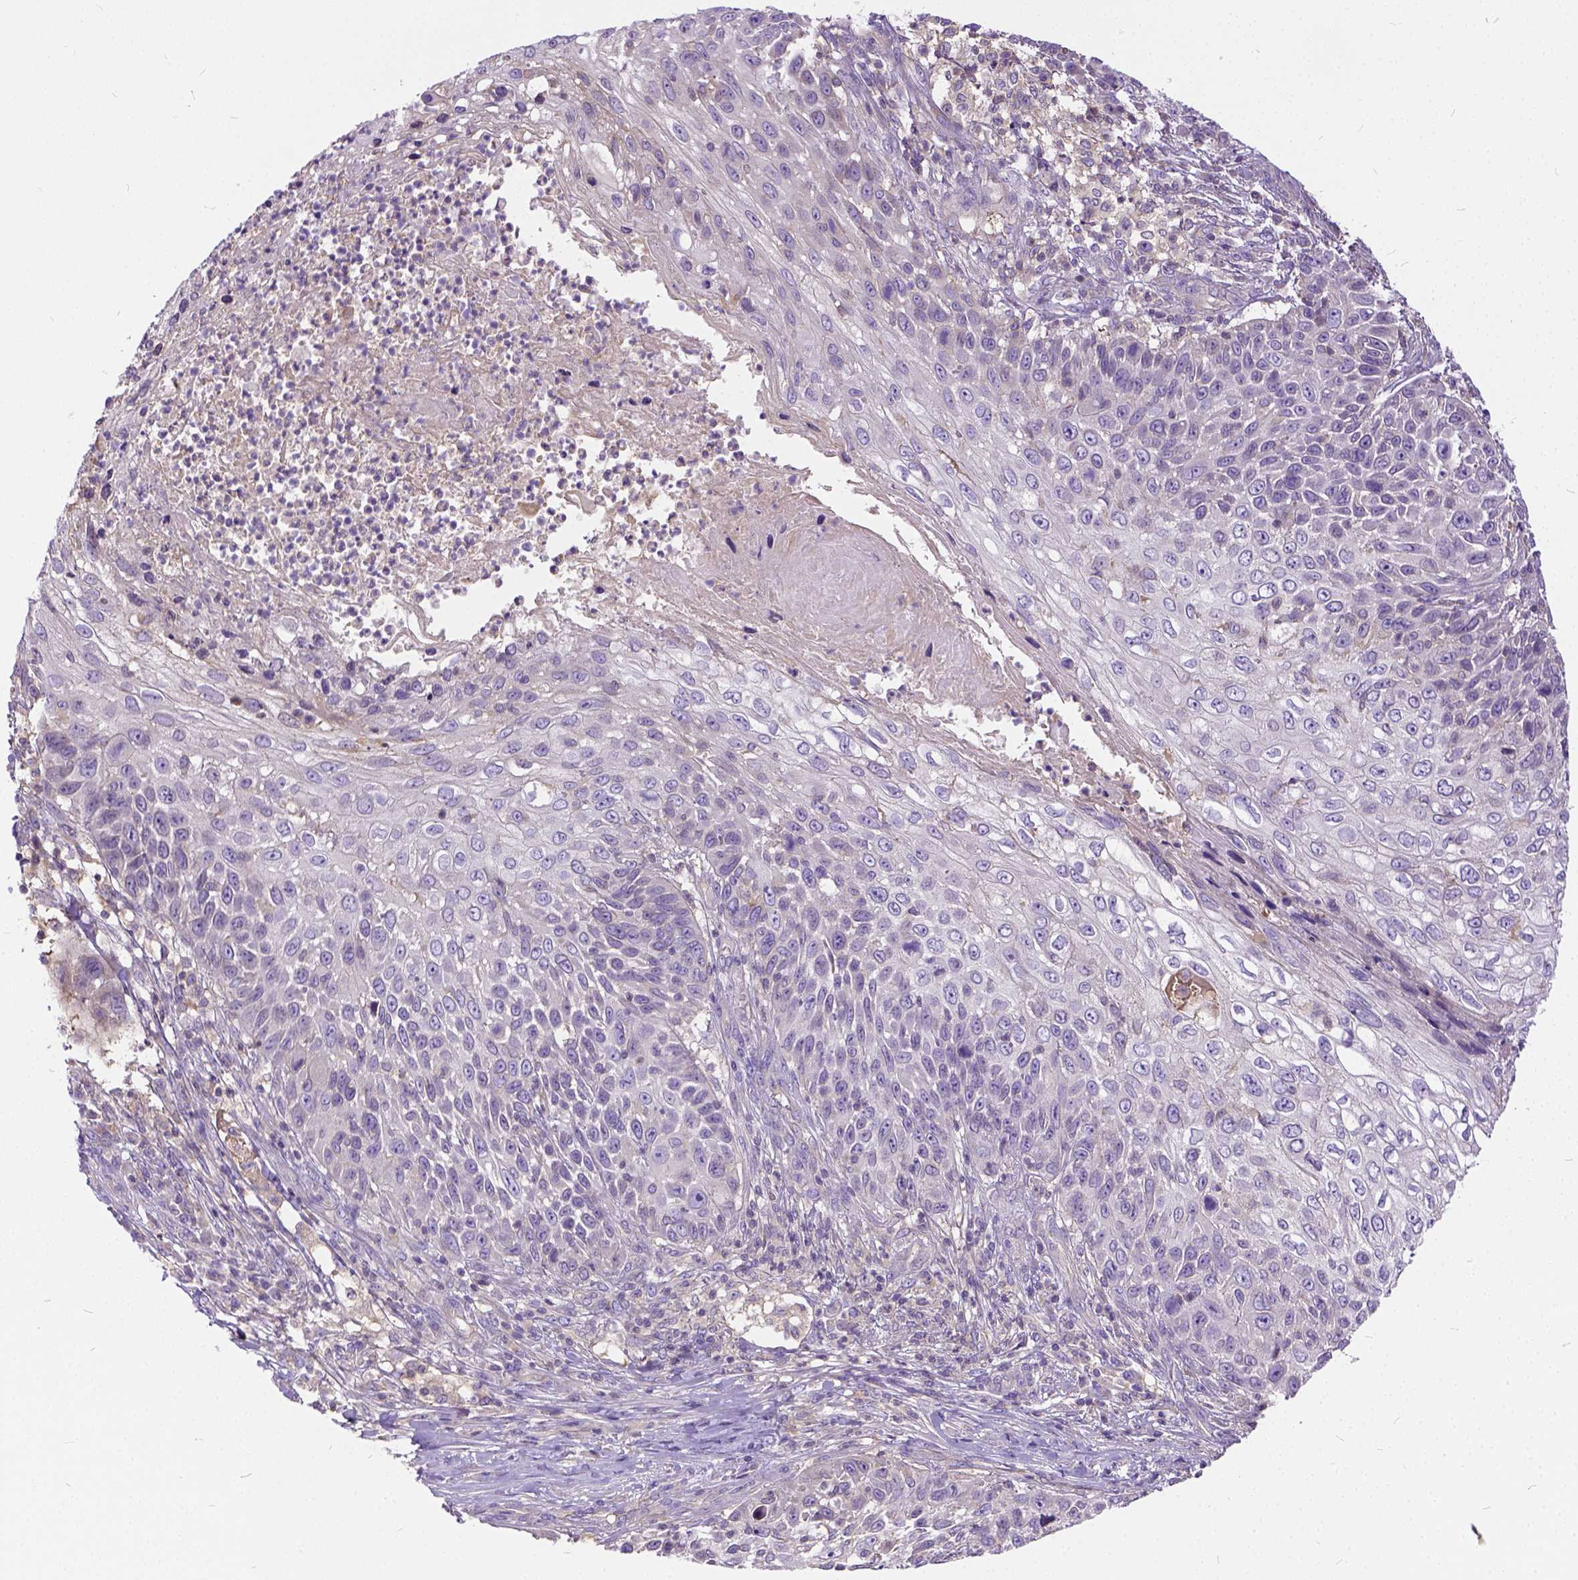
{"staining": {"intensity": "negative", "quantity": "none", "location": "none"}, "tissue": "skin cancer", "cell_type": "Tumor cells", "image_type": "cancer", "snomed": [{"axis": "morphology", "description": "Squamous cell carcinoma, NOS"}, {"axis": "topography", "description": "Skin"}], "caption": "Immunohistochemical staining of human skin cancer demonstrates no significant staining in tumor cells.", "gene": "CADM4", "patient": {"sex": "male", "age": 92}}